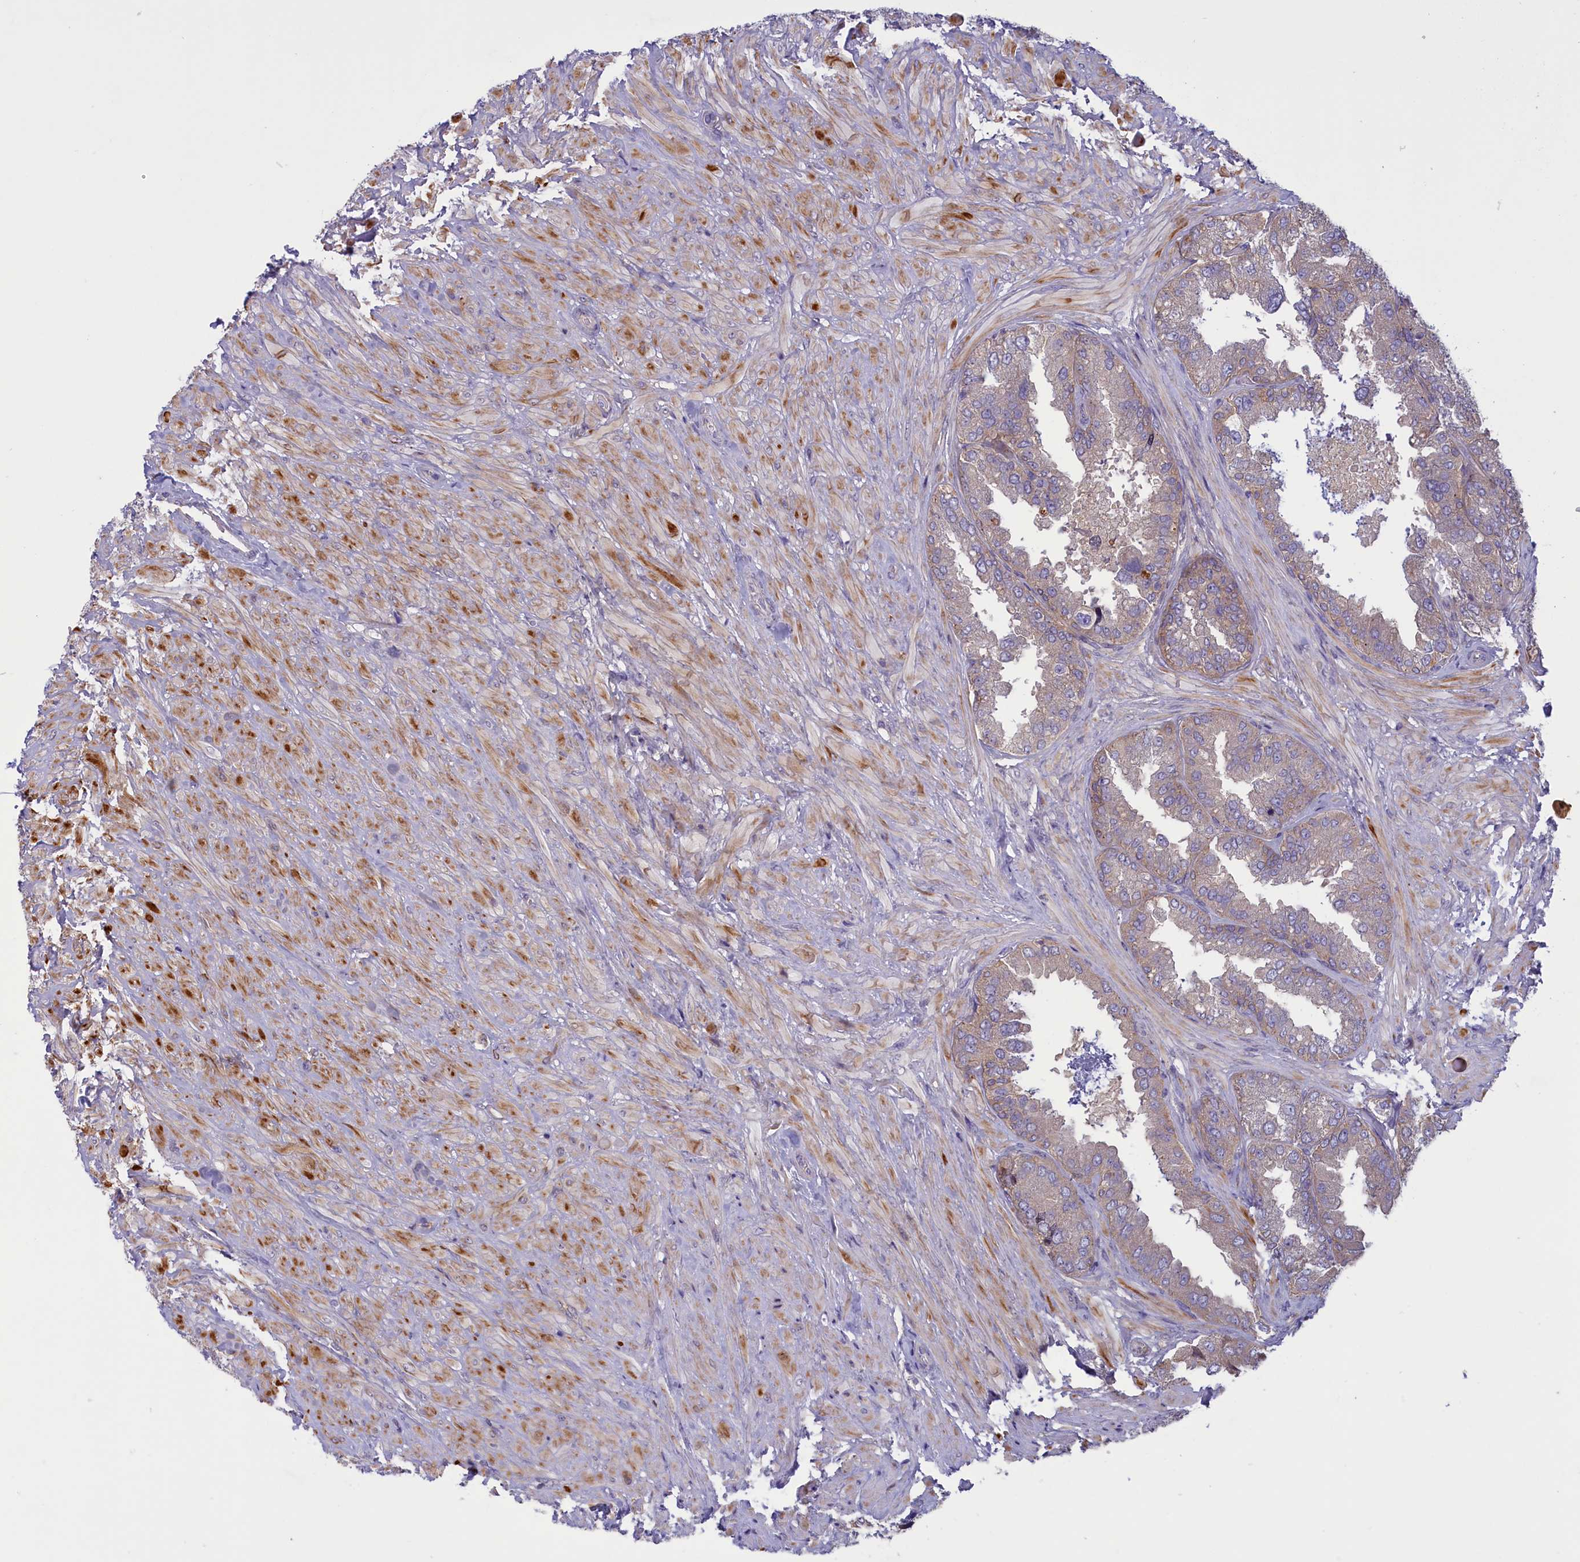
{"staining": {"intensity": "weak", "quantity": "25%-75%", "location": "cytoplasmic/membranous"}, "tissue": "seminal vesicle", "cell_type": "Glandular cells", "image_type": "normal", "snomed": [{"axis": "morphology", "description": "Normal tissue, NOS"}, {"axis": "topography", "description": "Seminal veicle"}, {"axis": "topography", "description": "Peripheral nerve tissue"}], "caption": "Approximately 25%-75% of glandular cells in normal seminal vesicle exhibit weak cytoplasmic/membranous protein expression as visualized by brown immunohistochemical staining.", "gene": "CORO2A", "patient": {"sex": "male", "age": 63}}